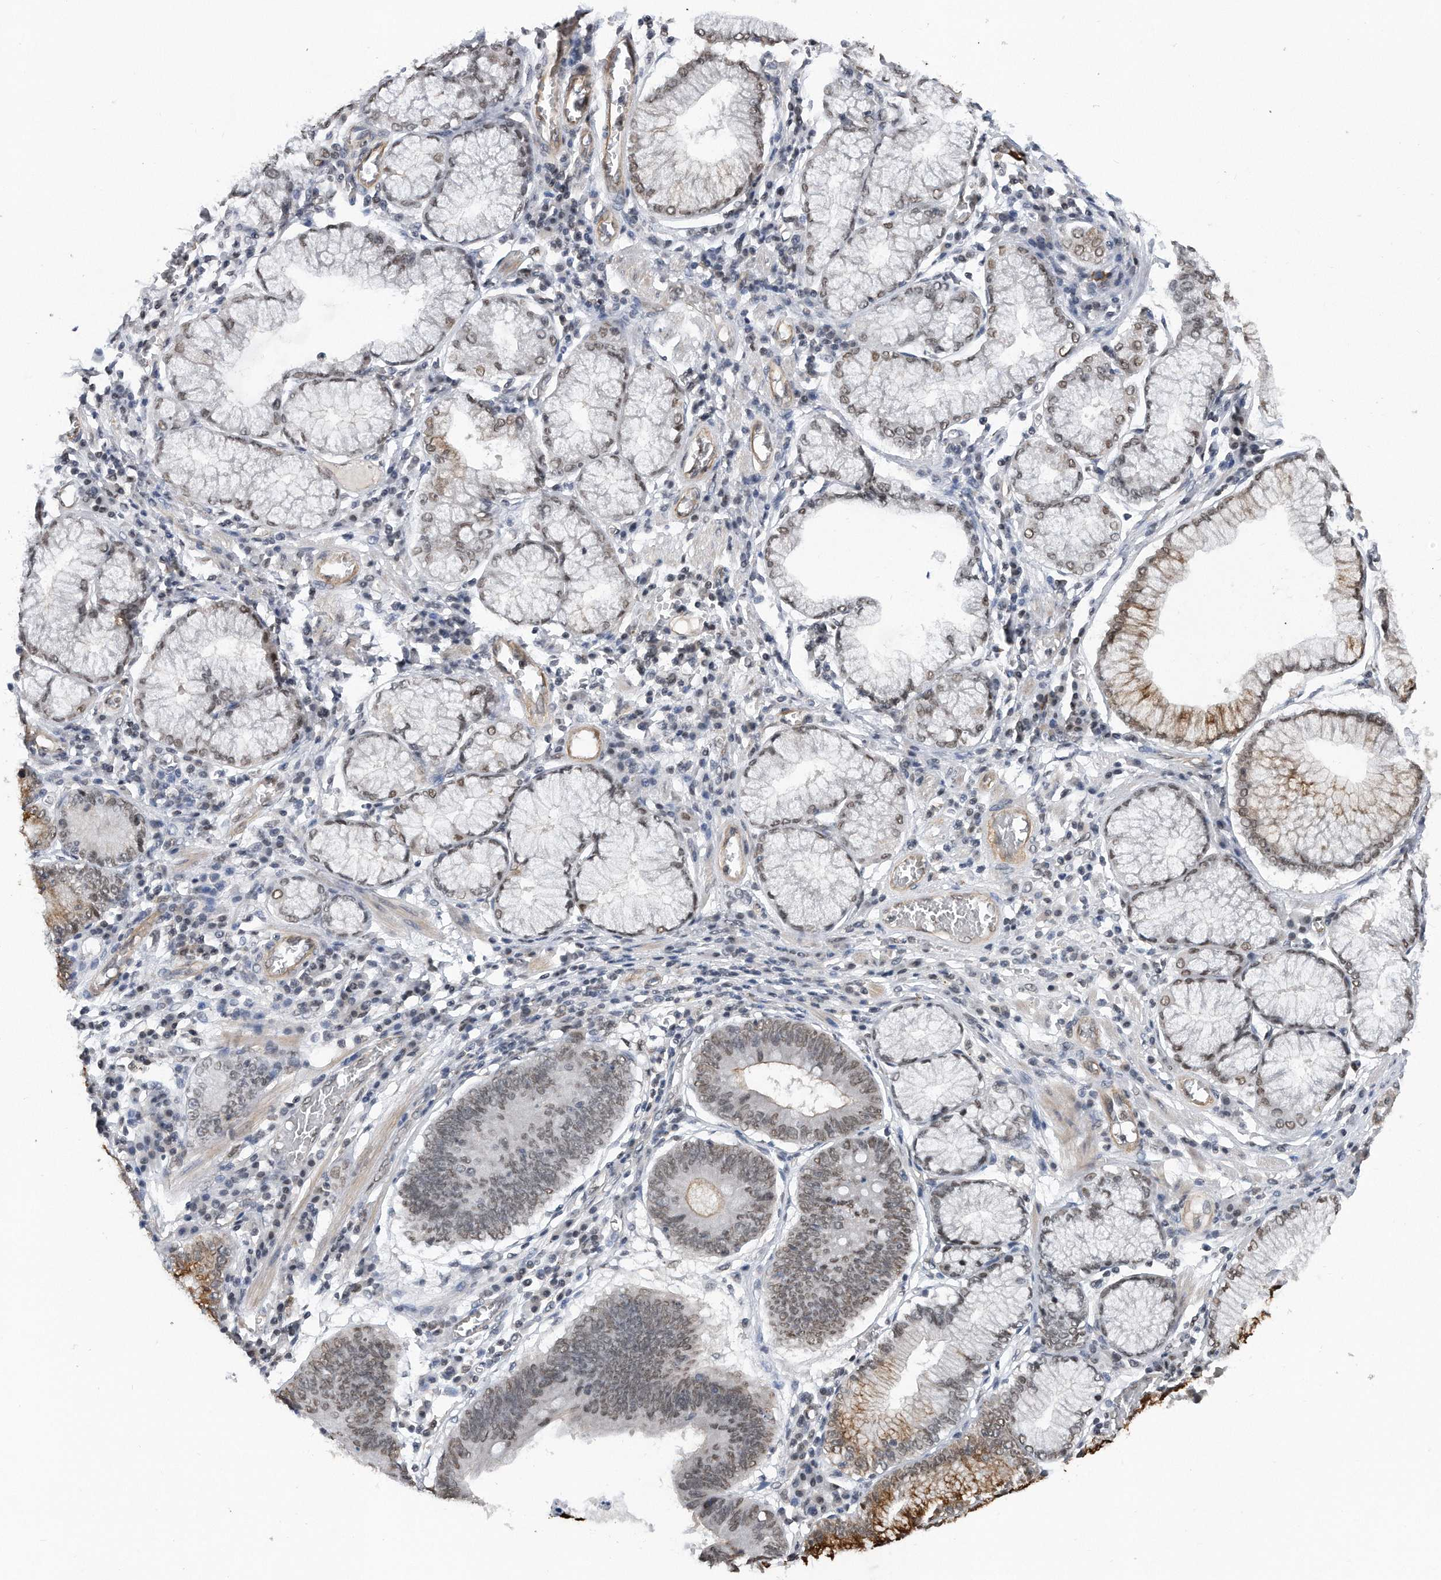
{"staining": {"intensity": "strong", "quantity": "<25%", "location": "cytoplasmic/membranous,nuclear"}, "tissue": "stomach cancer", "cell_type": "Tumor cells", "image_type": "cancer", "snomed": [{"axis": "morphology", "description": "Adenocarcinoma, NOS"}, {"axis": "topography", "description": "Stomach"}], "caption": "A medium amount of strong cytoplasmic/membranous and nuclear staining is identified in about <25% of tumor cells in stomach cancer tissue. (IHC, brightfield microscopy, high magnification).", "gene": "TP53INP1", "patient": {"sex": "male", "age": 59}}